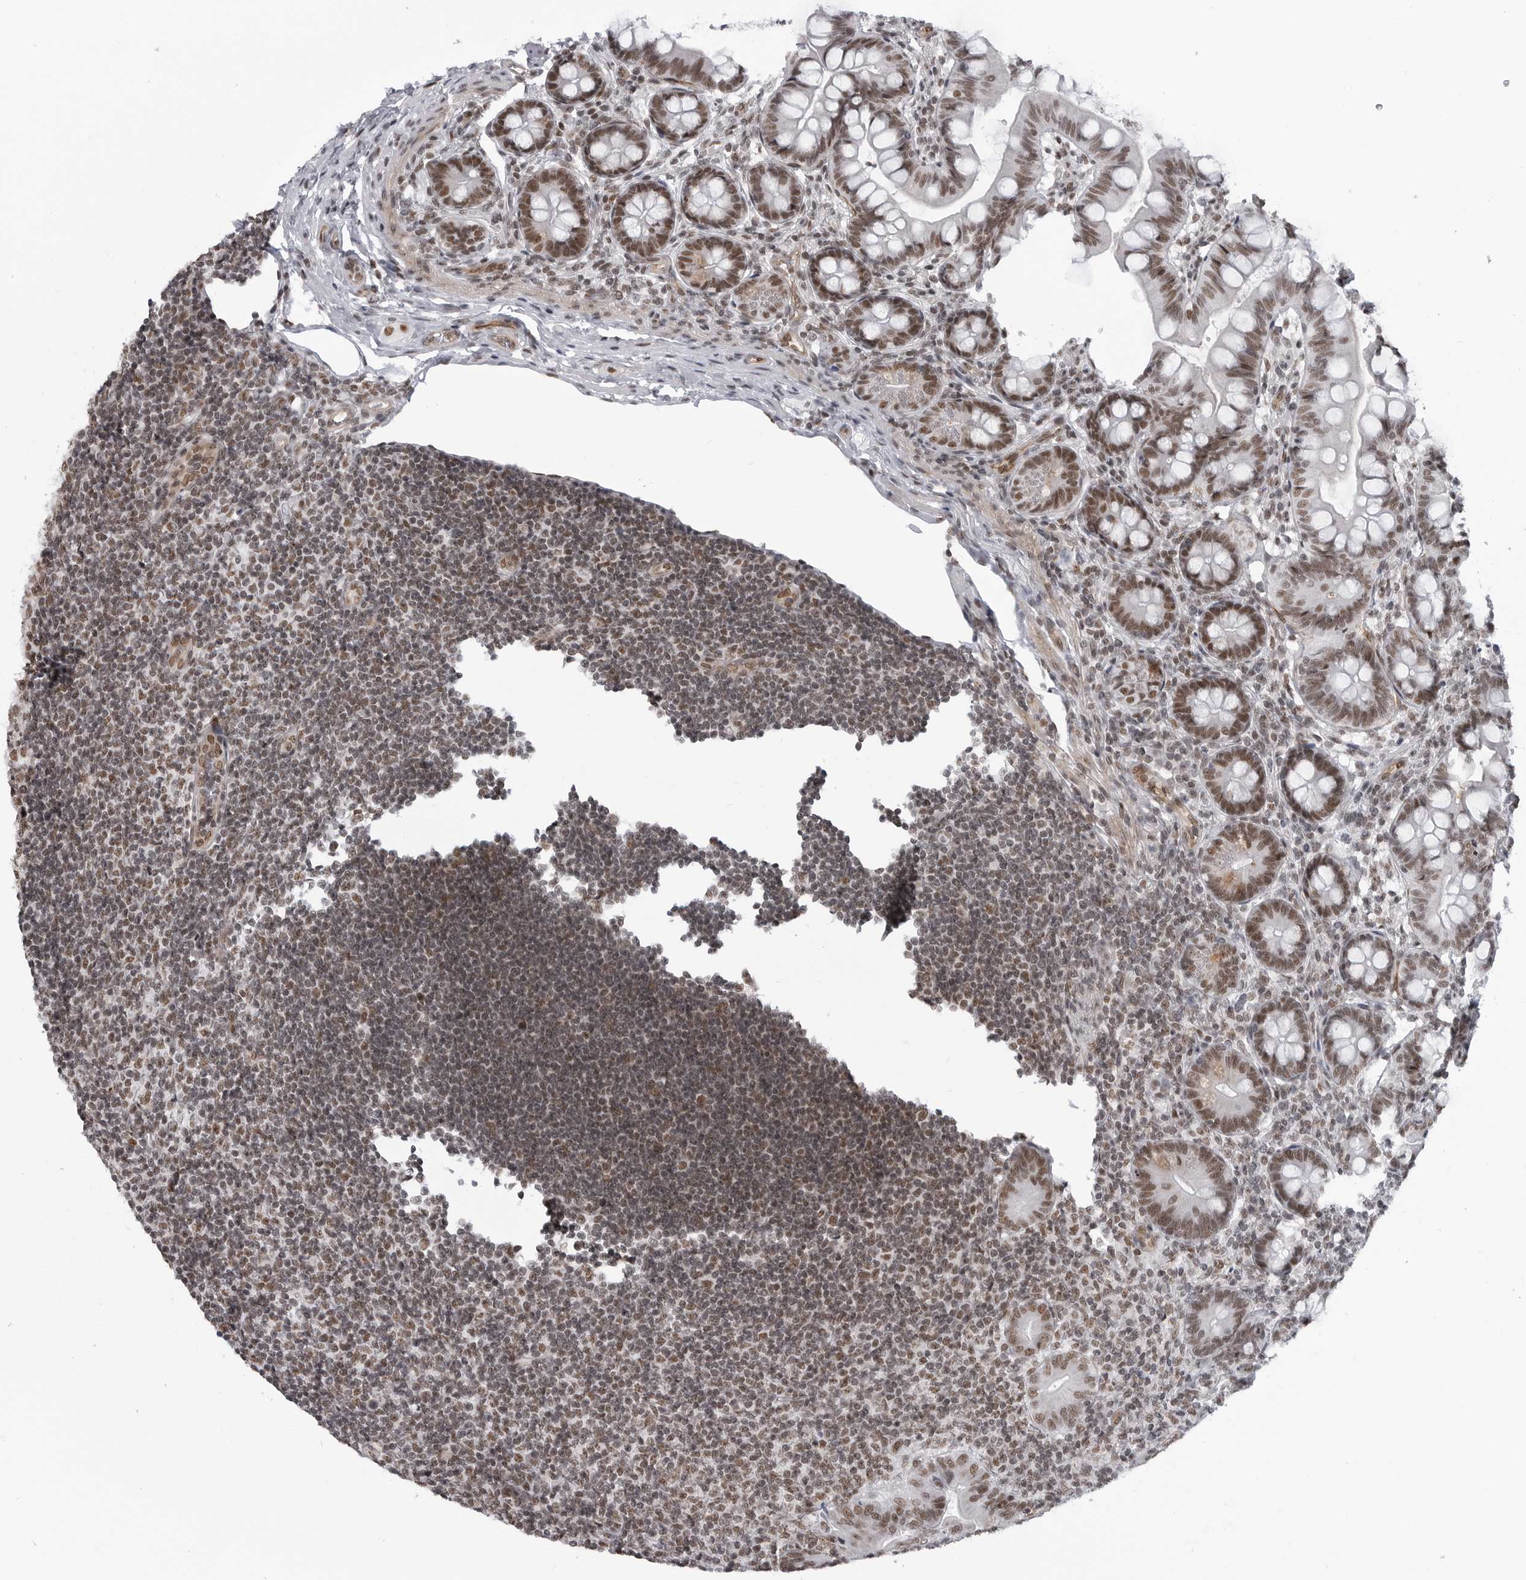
{"staining": {"intensity": "moderate", "quantity": ">75%", "location": "nuclear"}, "tissue": "small intestine", "cell_type": "Glandular cells", "image_type": "normal", "snomed": [{"axis": "morphology", "description": "Normal tissue, NOS"}, {"axis": "topography", "description": "Small intestine"}], "caption": "A high-resolution photomicrograph shows immunohistochemistry staining of normal small intestine, which shows moderate nuclear positivity in about >75% of glandular cells.", "gene": "RNF26", "patient": {"sex": "male", "age": 7}}